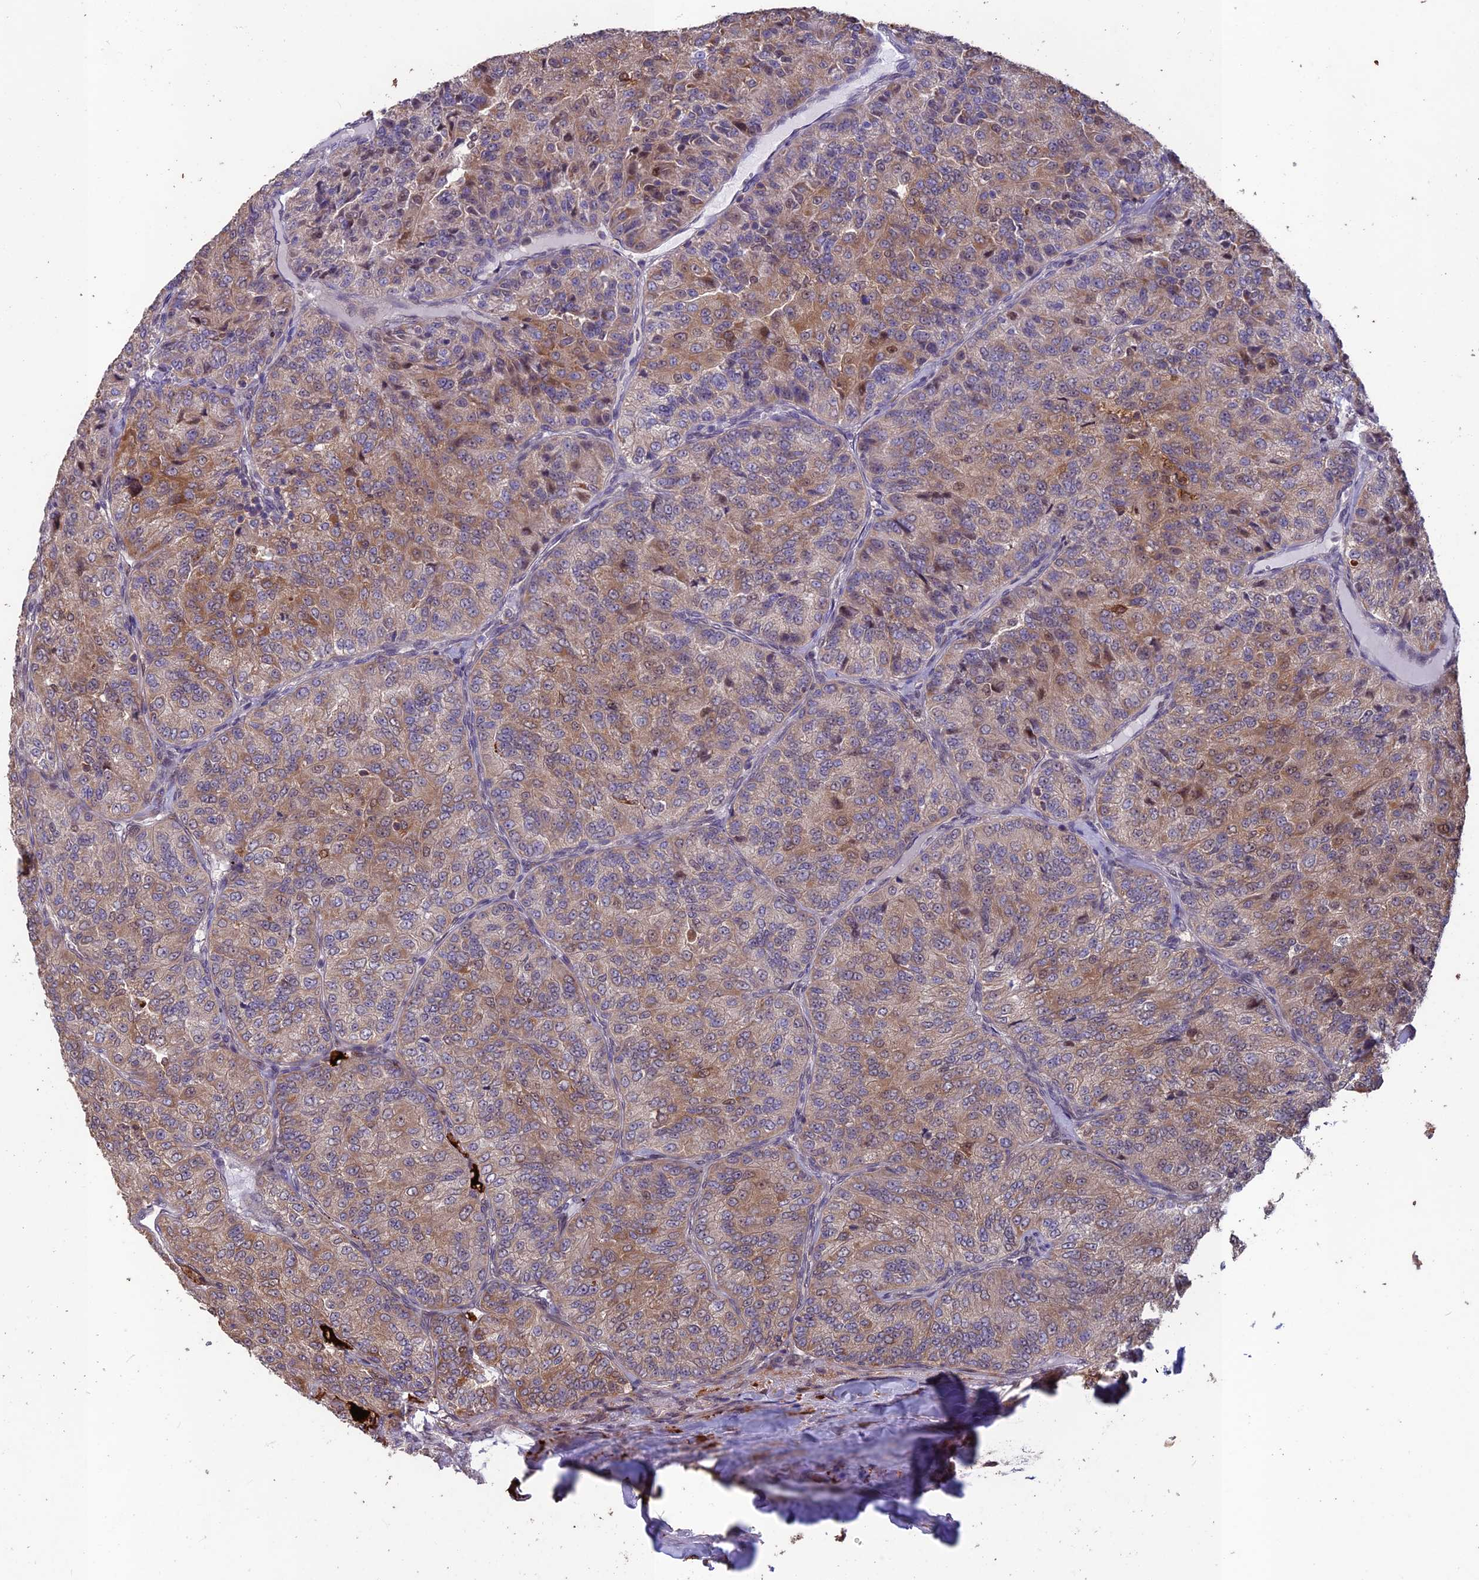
{"staining": {"intensity": "moderate", "quantity": "25%-75%", "location": "cytoplasmic/membranous"}, "tissue": "renal cancer", "cell_type": "Tumor cells", "image_type": "cancer", "snomed": [{"axis": "morphology", "description": "Adenocarcinoma, NOS"}, {"axis": "topography", "description": "Kidney"}], "caption": "There is medium levels of moderate cytoplasmic/membranous staining in tumor cells of renal cancer, as demonstrated by immunohistochemical staining (brown color).", "gene": "MAST2", "patient": {"sex": "female", "age": 63}}